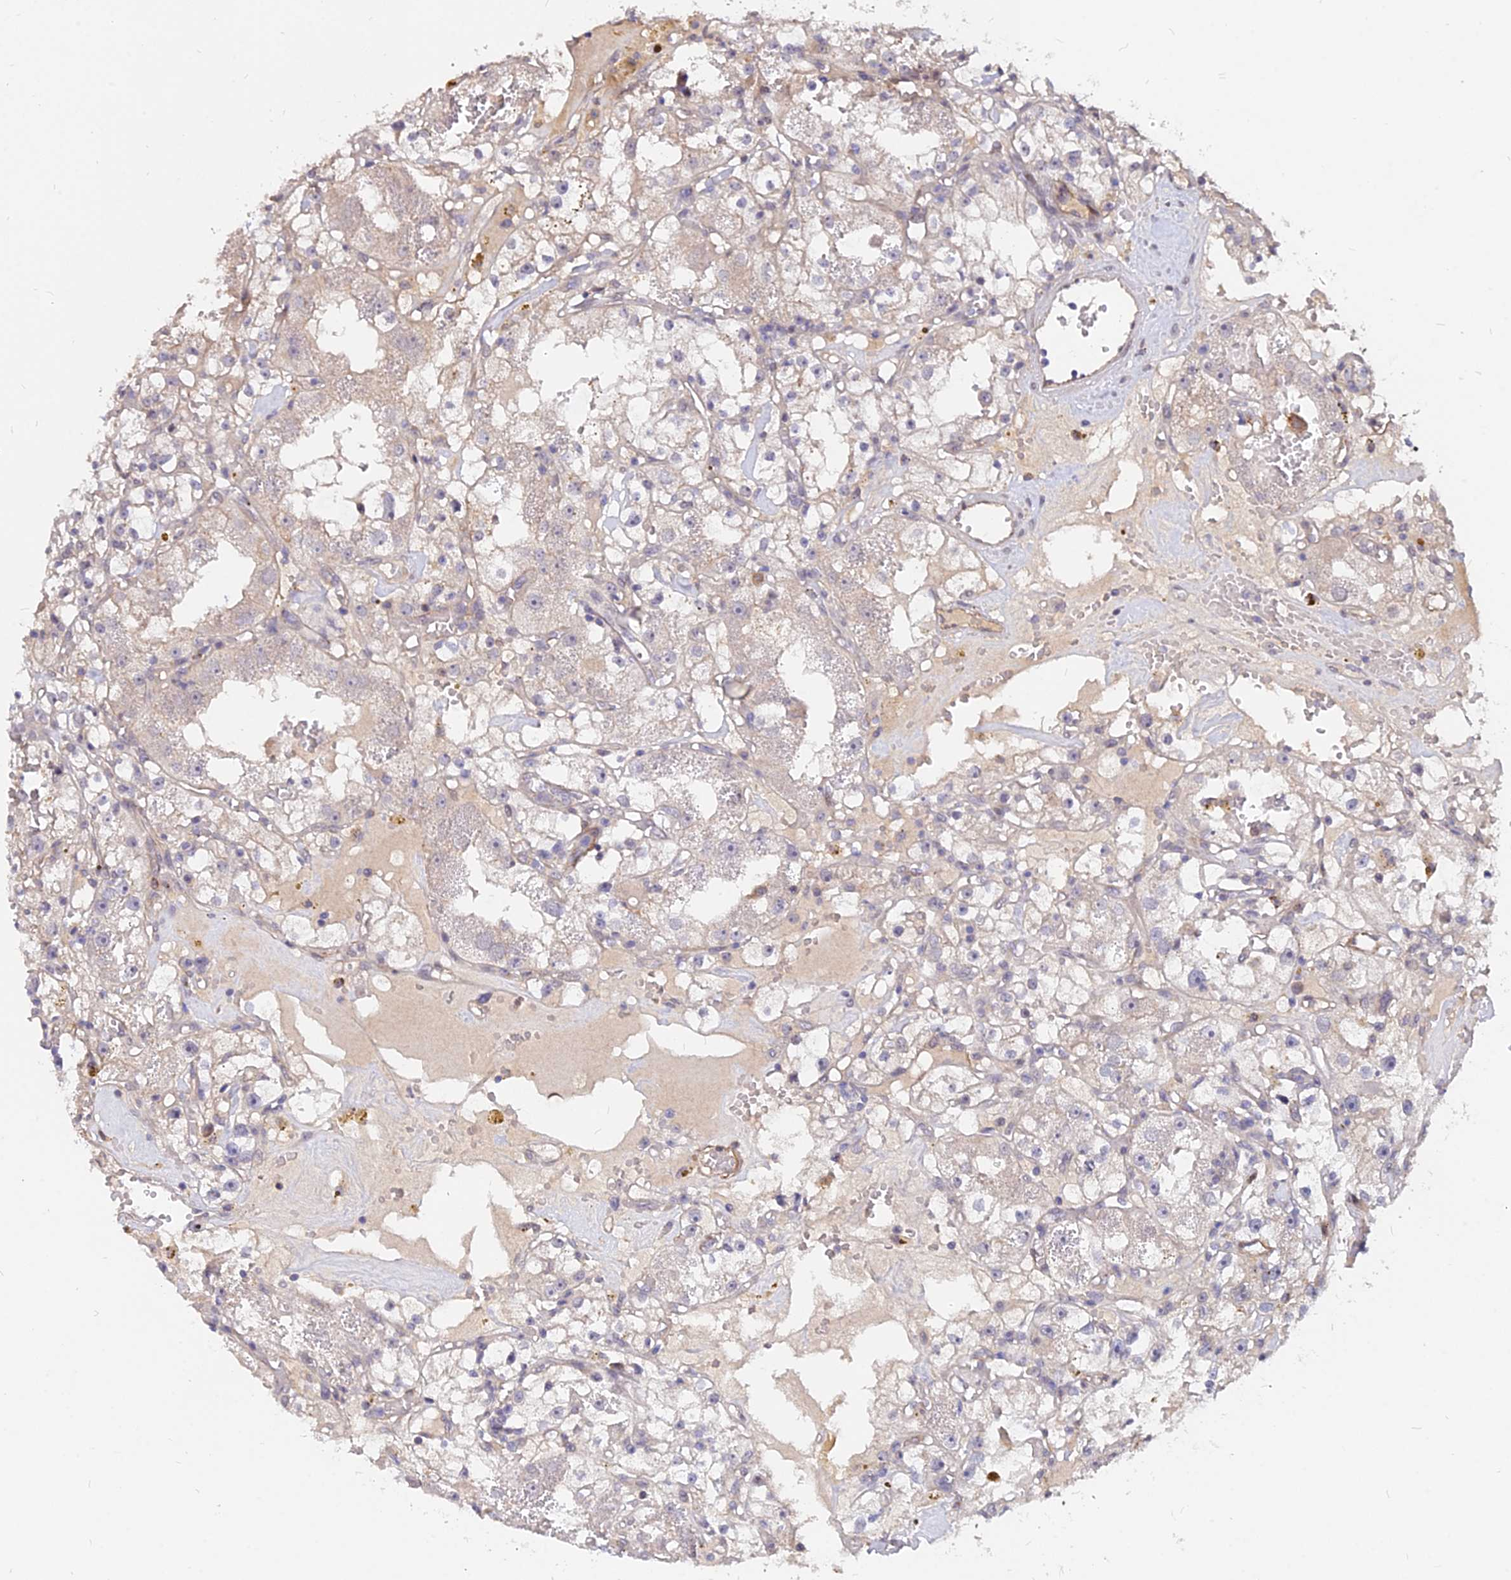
{"staining": {"intensity": "negative", "quantity": "none", "location": "none"}, "tissue": "renal cancer", "cell_type": "Tumor cells", "image_type": "cancer", "snomed": [{"axis": "morphology", "description": "Adenocarcinoma, NOS"}, {"axis": "topography", "description": "Kidney"}], "caption": "A high-resolution photomicrograph shows immunohistochemistry (IHC) staining of renal cancer (adenocarcinoma), which displays no significant positivity in tumor cells.", "gene": "C11orf68", "patient": {"sex": "male", "age": 56}}